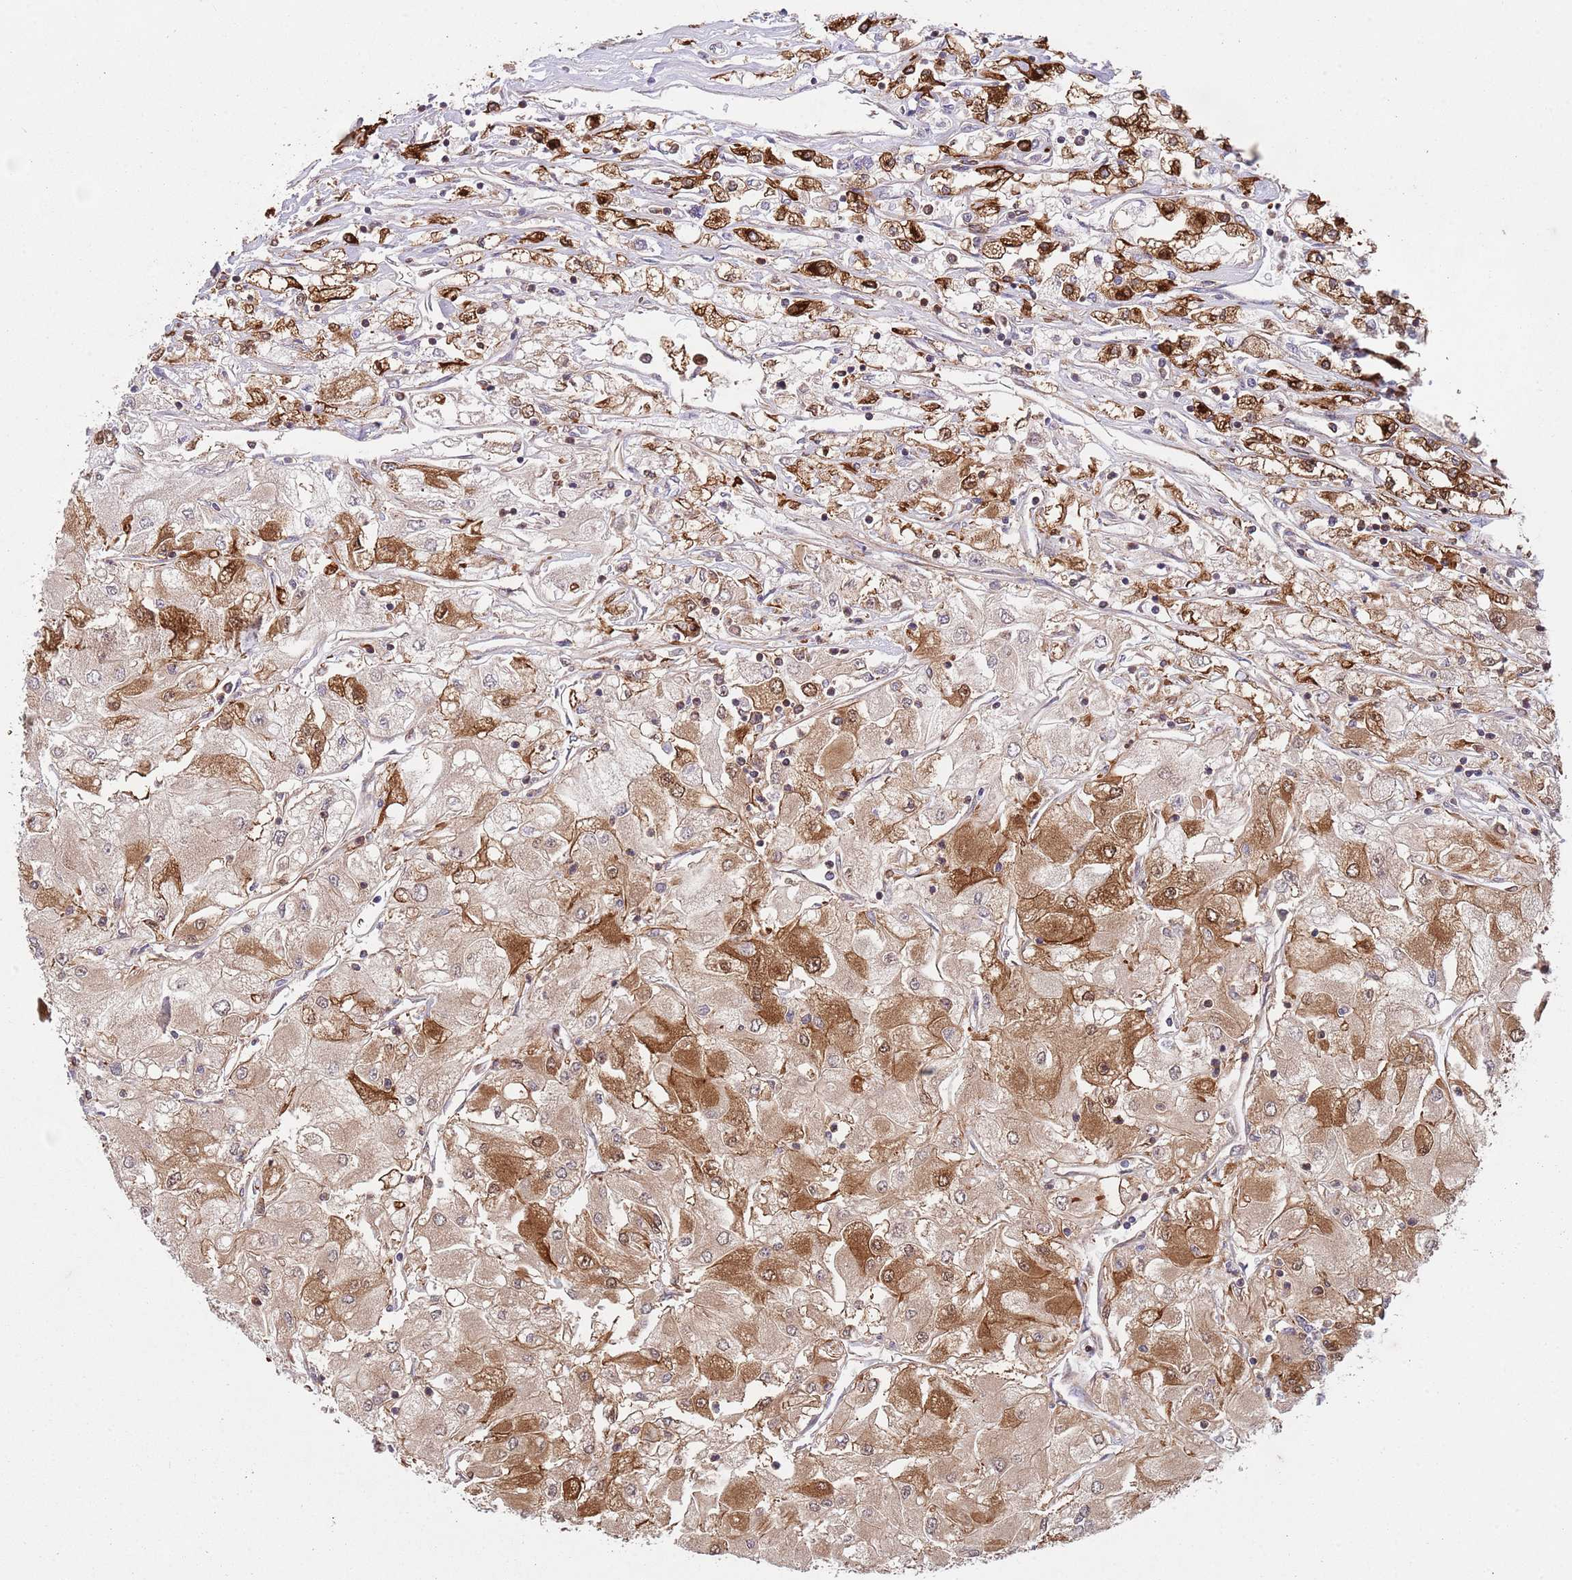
{"staining": {"intensity": "strong", "quantity": "25%-75%", "location": "cytoplasmic/membranous"}, "tissue": "renal cancer", "cell_type": "Tumor cells", "image_type": "cancer", "snomed": [{"axis": "morphology", "description": "Adenocarcinoma, NOS"}, {"axis": "topography", "description": "Kidney"}], "caption": "Renal cancer stained with DAB (3,3'-diaminobenzidine) immunohistochemistry reveals high levels of strong cytoplasmic/membranous expression in about 25%-75% of tumor cells.", "gene": "ZMYM5", "patient": {"sex": "male", "age": 80}}